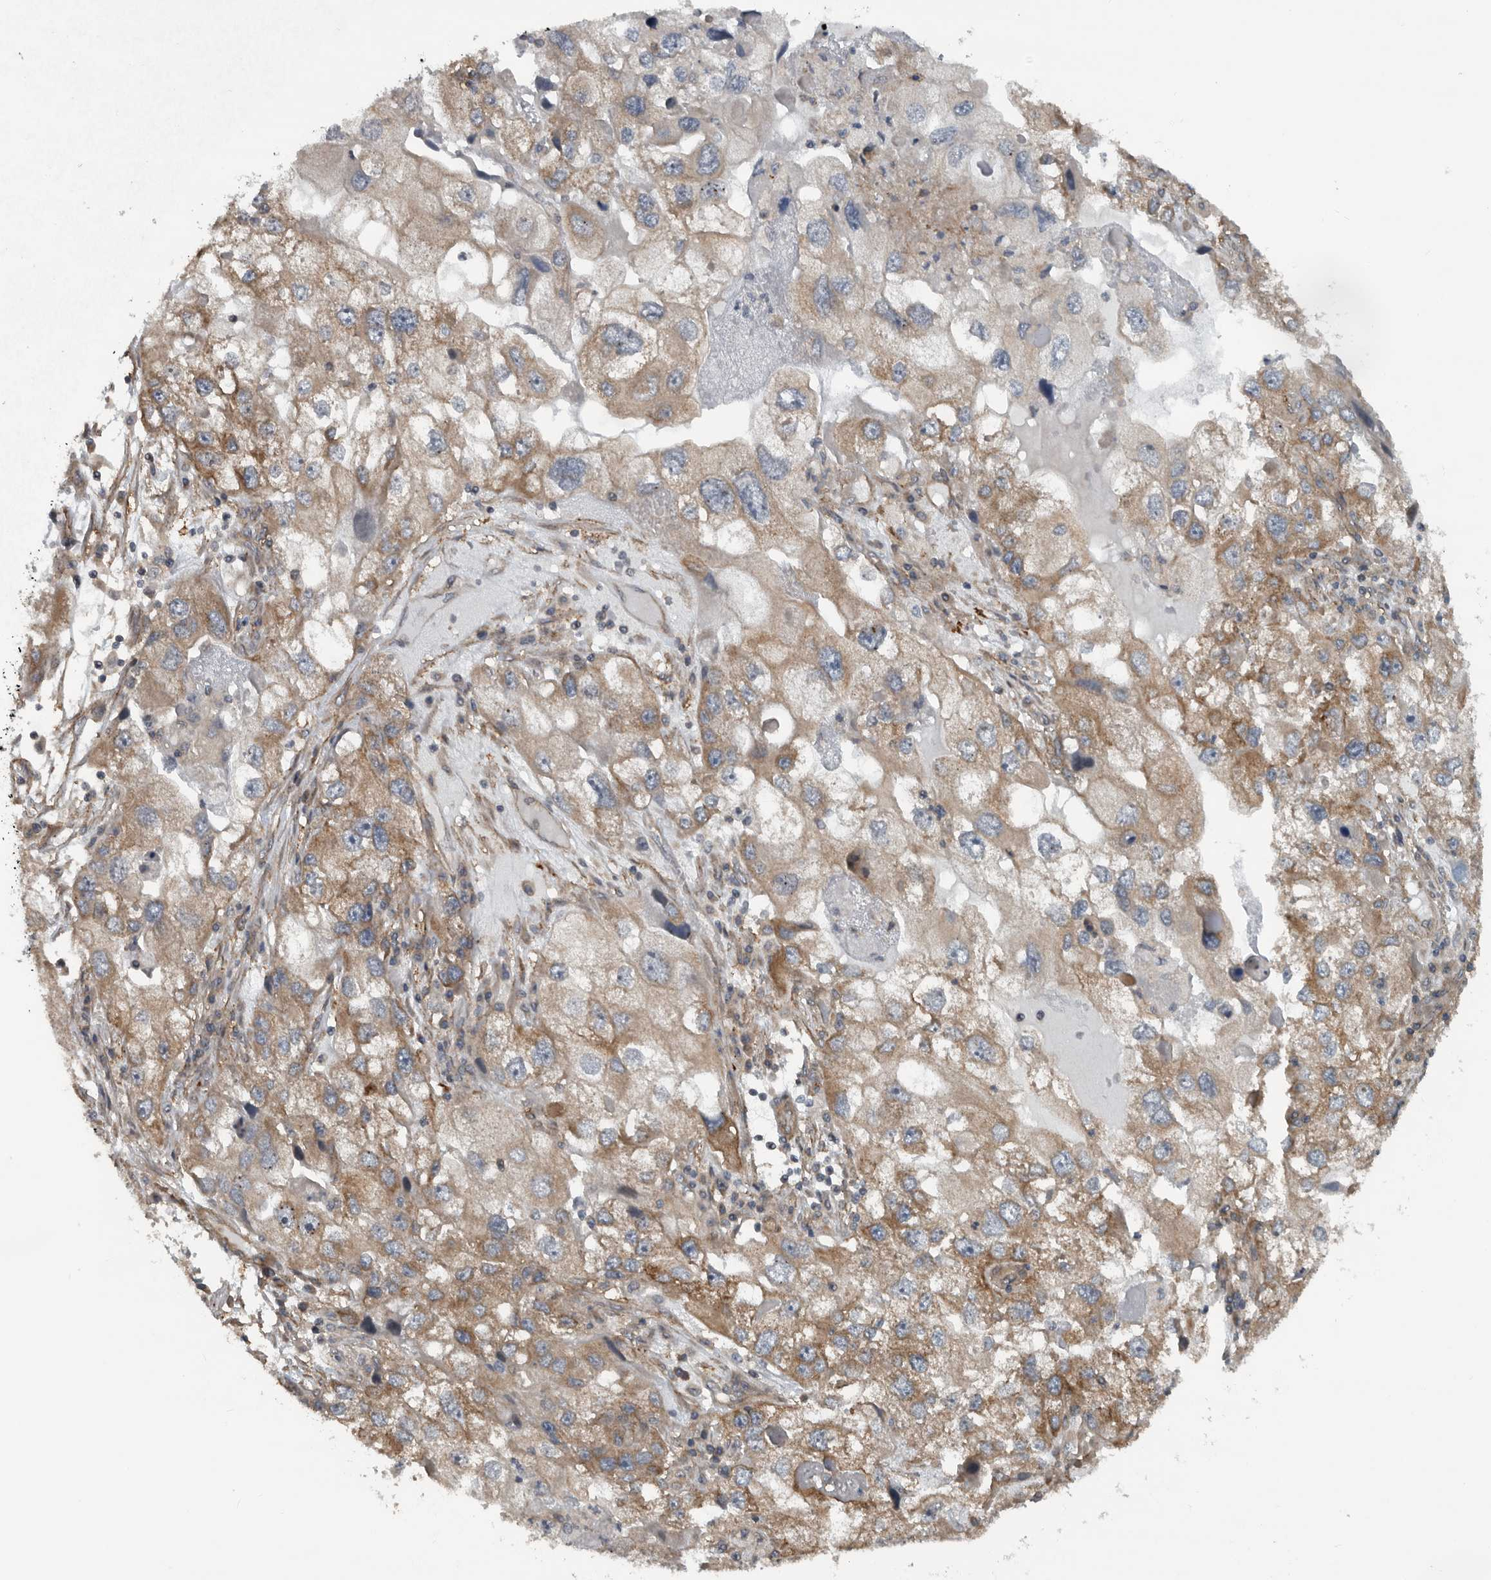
{"staining": {"intensity": "weak", "quantity": ">75%", "location": "cytoplasmic/membranous"}, "tissue": "endometrial cancer", "cell_type": "Tumor cells", "image_type": "cancer", "snomed": [{"axis": "morphology", "description": "Adenocarcinoma, NOS"}, {"axis": "topography", "description": "Endometrium"}], "caption": "Tumor cells demonstrate weak cytoplasmic/membranous positivity in about >75% of cells in endometrial cancer (adenocarcinoma). The staining is performed using DAB (3,3'-diaminobenzidine) brown chromogen to label protein expression. The nuclei are counter-stained blue using hematoxylin.", "gene": "AMFR", "patient": {"sex": "female", "age": 49}}